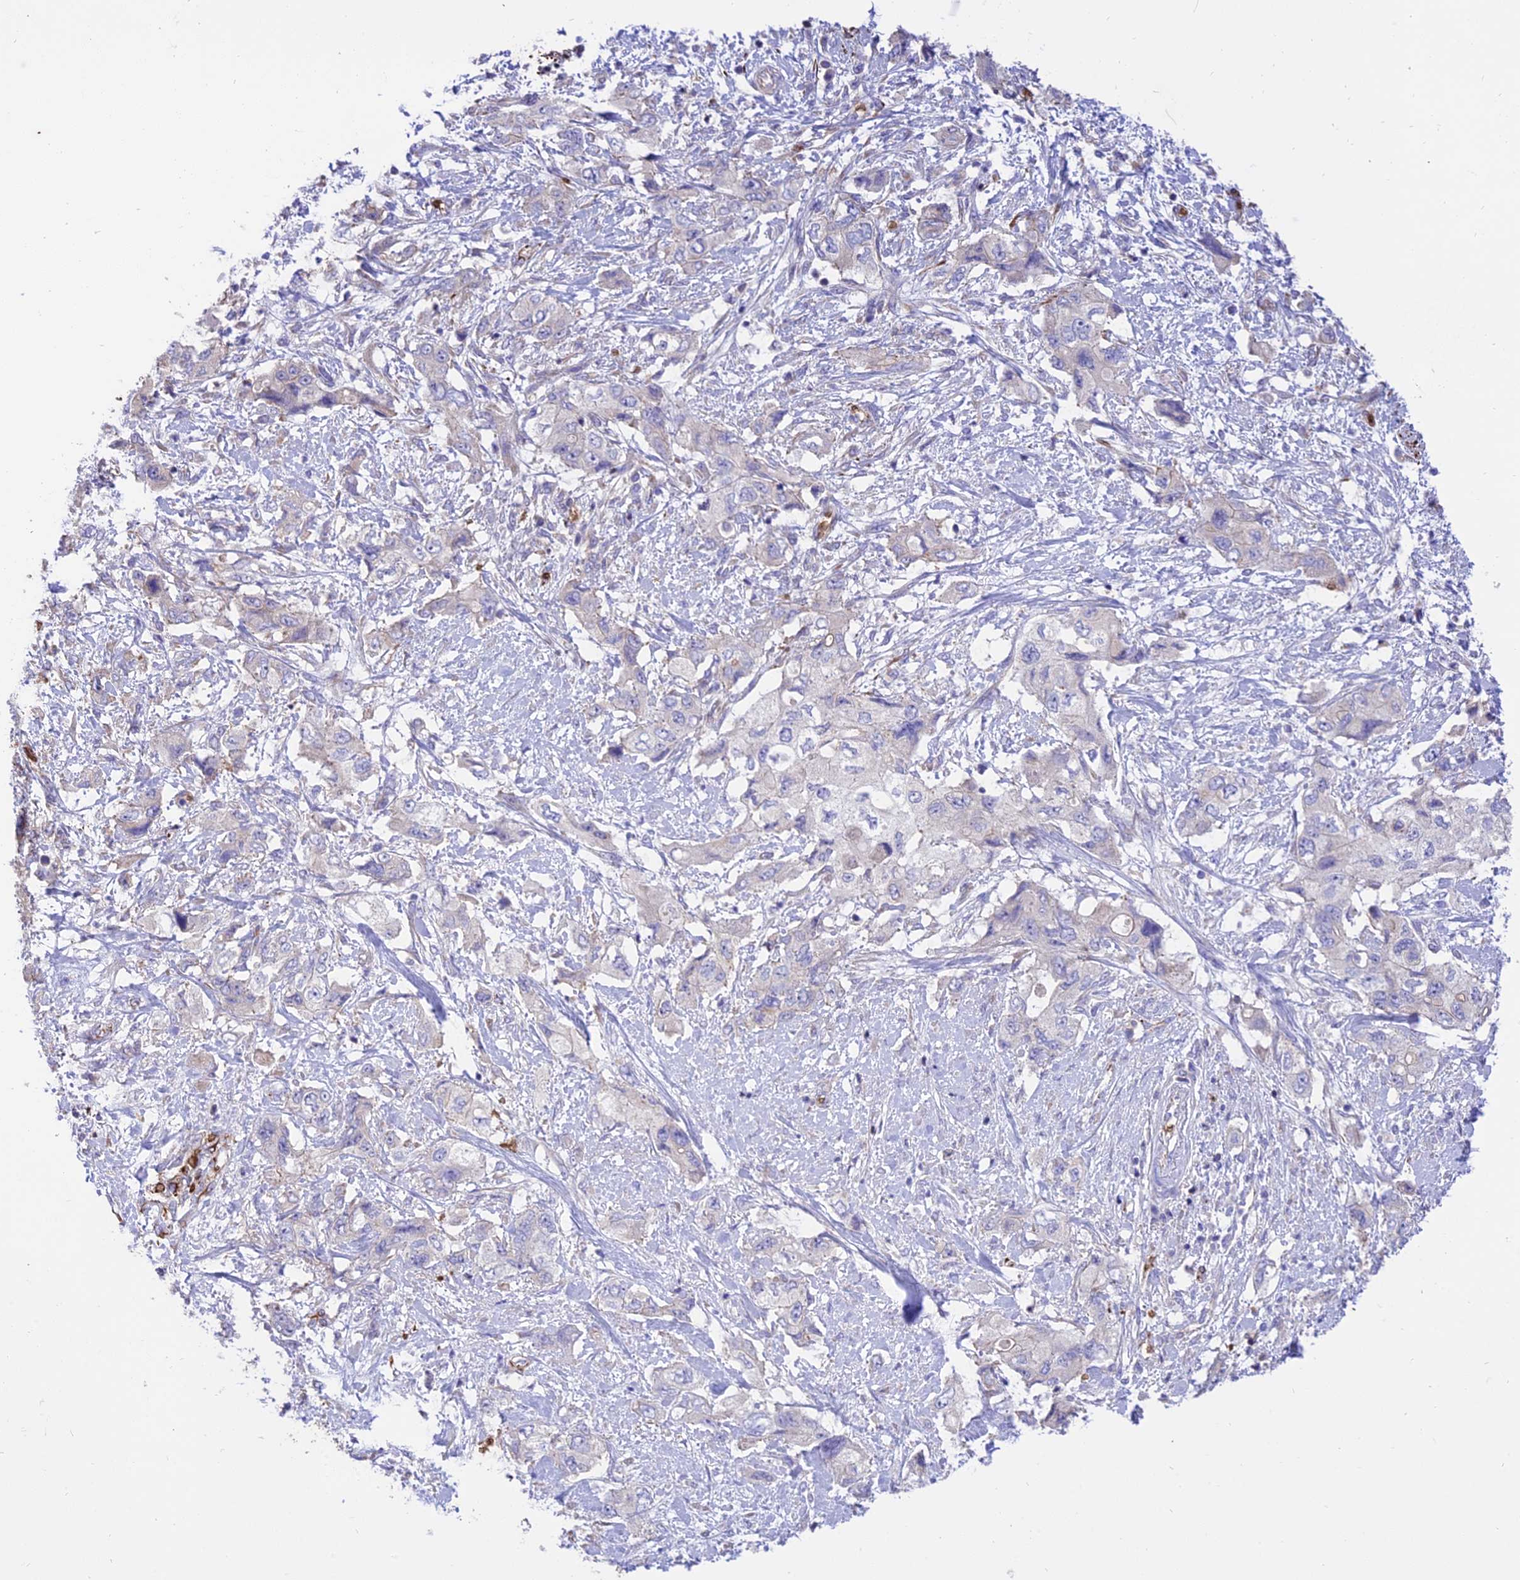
{"staining": {"intensity": "negative", "quantity": "none", "location": "none"}, "tissue": "pancreatic cancer", "cell_type": "Tumor cells", "image_type": "cancer", "snomed": [{"axis": "morphology", "description": "Adenocarcinoma, NOS"}, {"axis": "topography", "description": "Pancreas"}], "caption": "Immunohistochemistry (IHC) histopathology image of adenocarcinoma (pancreatic) stained for a protein (brown), which demonstrates no staining in tumor cells.", "gene": "TTC4", "patient": {"sex": "female", "age": 73}}